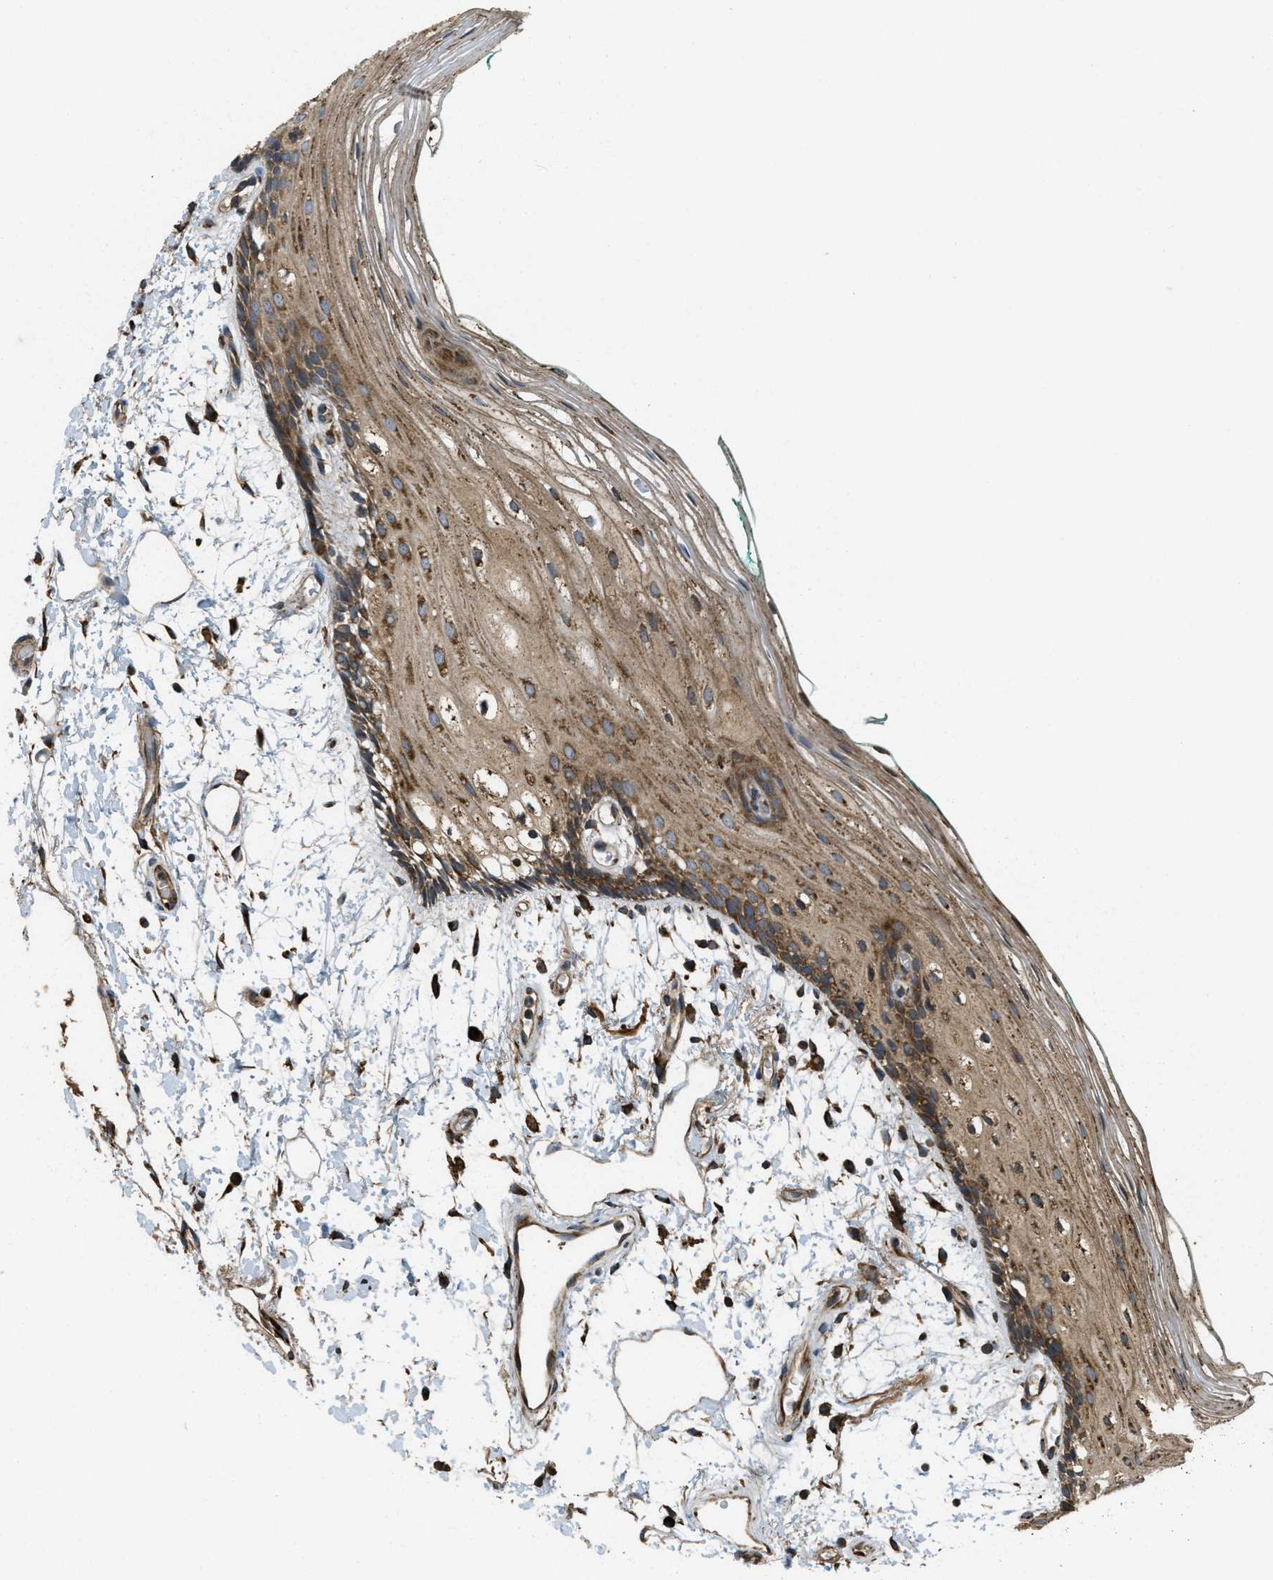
{"staining": {"intensity": "moderate", "quantity": ">75%", "location": "cytoplasmic/membranous"}, "tissue": "oral mucosa", "cell_type": "Squamous epithelial cells", "image_type": "normal", "snomed": [{"axis": "morphology", "description": "Normal tissue, NOS"}, {"axis": "topography", "description": "Skeletal muscle"}, {"axis": "topography", "description": "Oral tissue"}, {"axis": "topography", "description": "Peripheral nerve tissue"}], "caption": "The image shows immunohistochemical staining of normal oral mucosa. There is moderate cytoplasmic/membranous positivity is present in about >75% of squamous epithelial cells.", "gene": "PCDH18", "patient": {"sex": "female", "age": 84}}